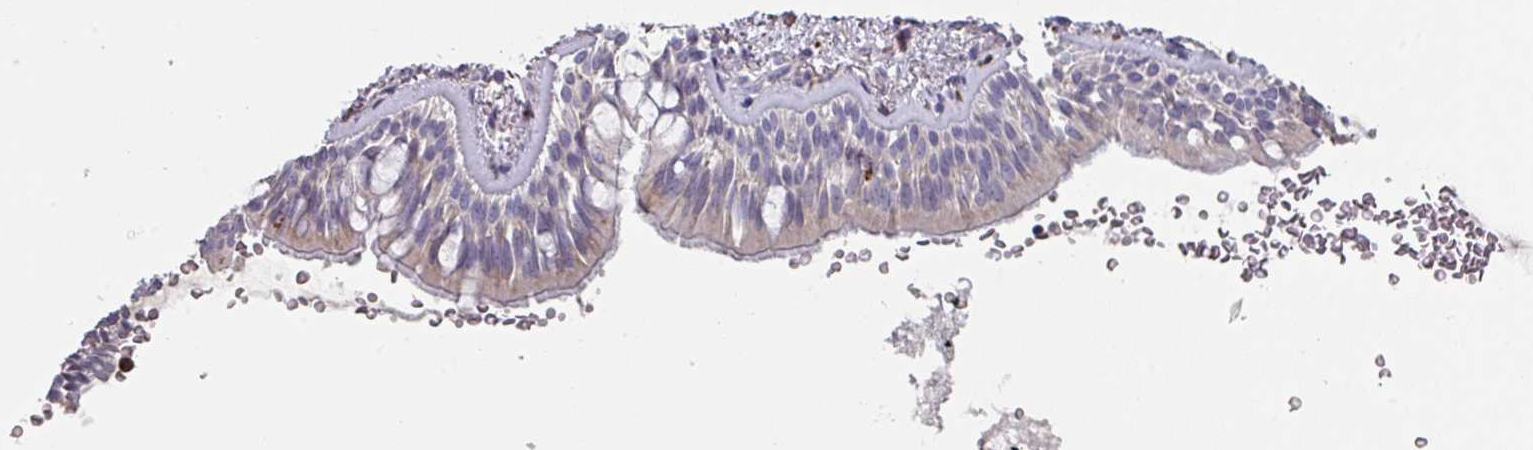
{"staining": {"intensity": "negative", "quantity": "none", "location": "none"}, "tissue": "bronchus", "cell_type": "Respiratory epithelial cells", "image_type": "normal", "snomed": [{"axis": "morphology", "description": "Normal tissue, NOS"}, {"axis": "topography", "description": "Lymph node"}, {"axis": "topography", "description": "Cartilage tissue"}, {"axis": "topography", "description": "Bronchus"}], "caption": "An immunohistochemistry micrograph of benign bronchus is shown. There is no staining in respiratory epithelial cells of bronchus.", "gene": "PRAMEF7", "patient": {"sex": "female", "age": 70}}